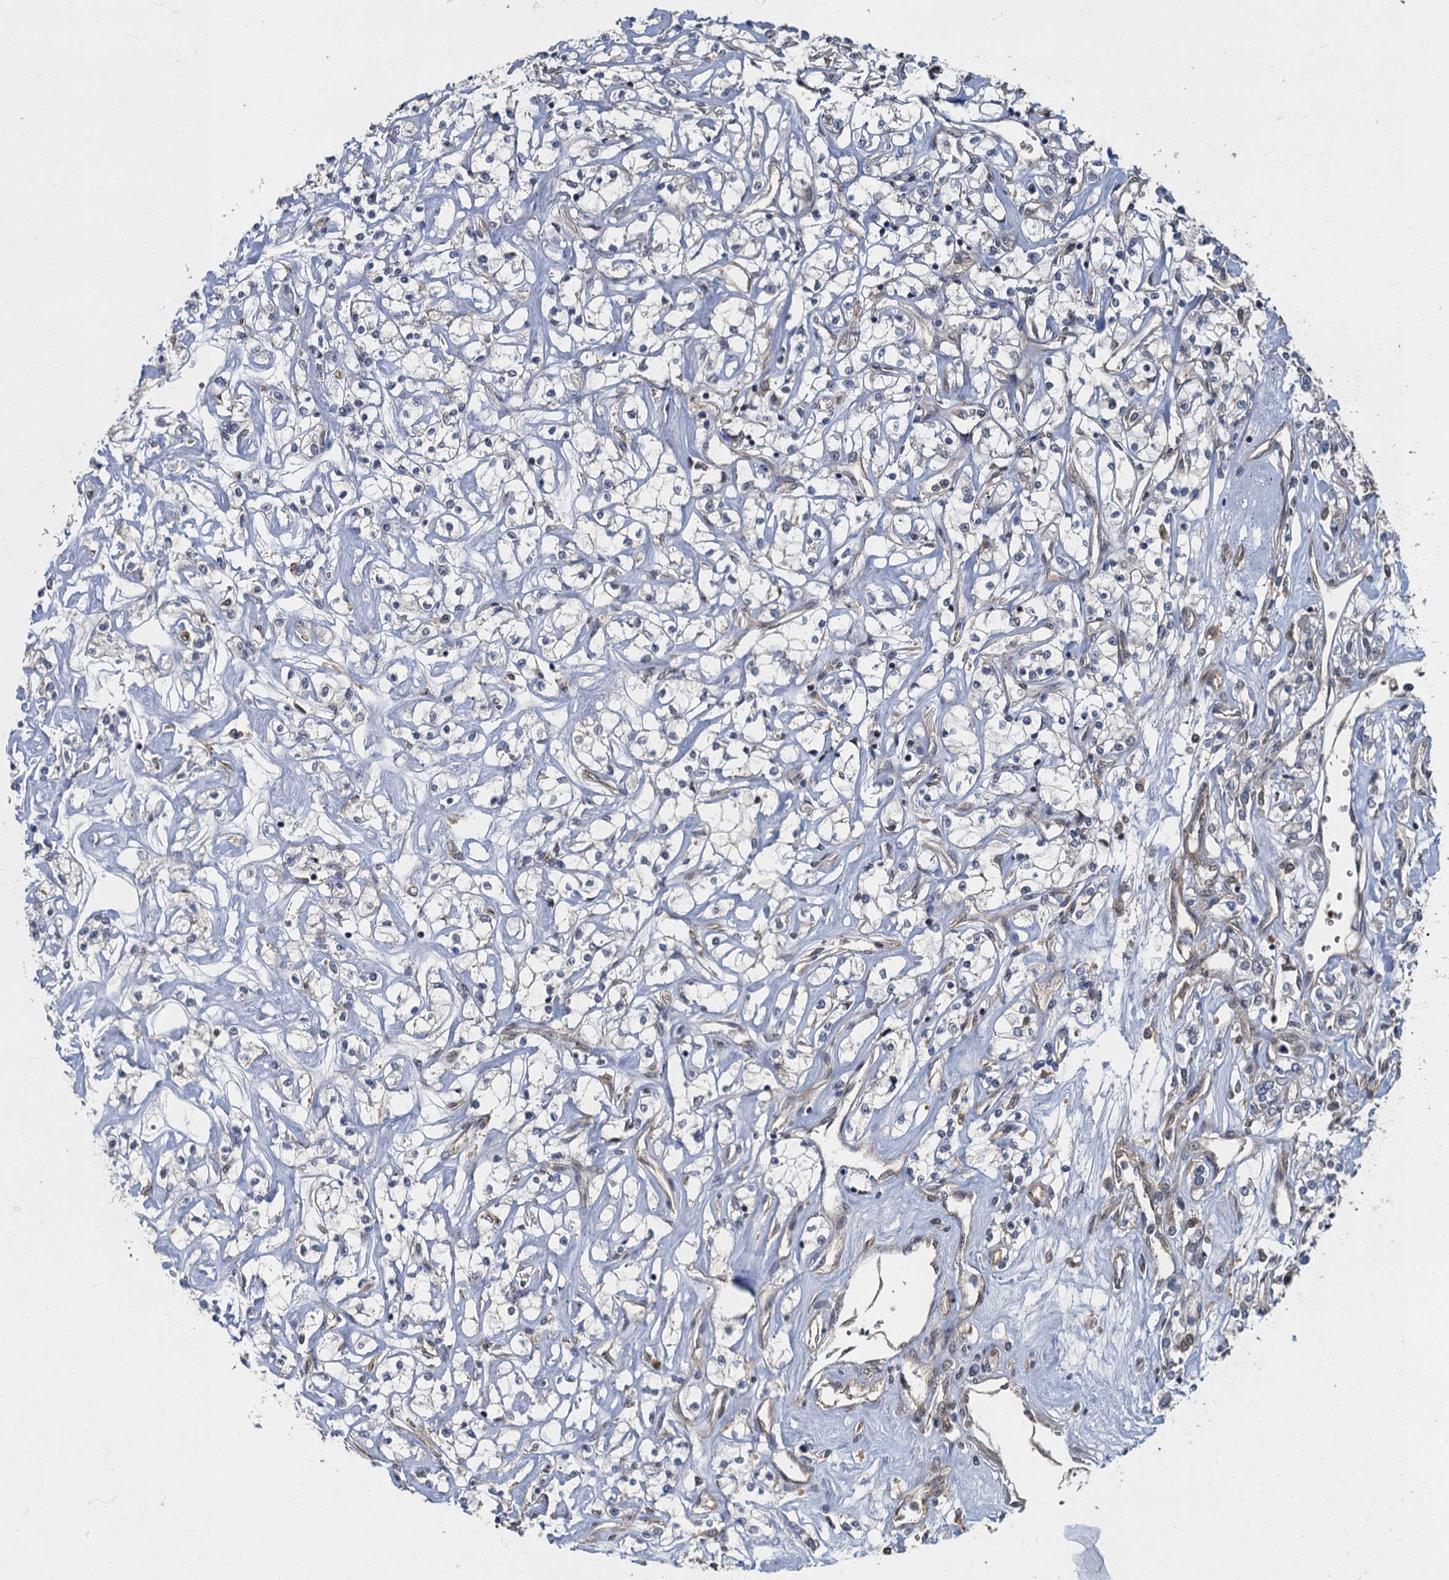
{"staining": {"intensity": "negative", "quantity": "none", "location": "none"}, "tissue": "renal cancer", "cell_type": "Tumor cells", "image_type": "cancer", "snomed": [{"axis": "morphology", "description": "Adenocarcinoma, NOS"}, {"axis": "topography", "description": "Kidney"}], "caption": "A high-resolution micrograph shows immunohistochemistry (IHC) staining of renal adenocarcinoma, which shows no significant expression in tumor cells.", "gene": "TBCK", "patient": {"sex": "female", "age": 59}}